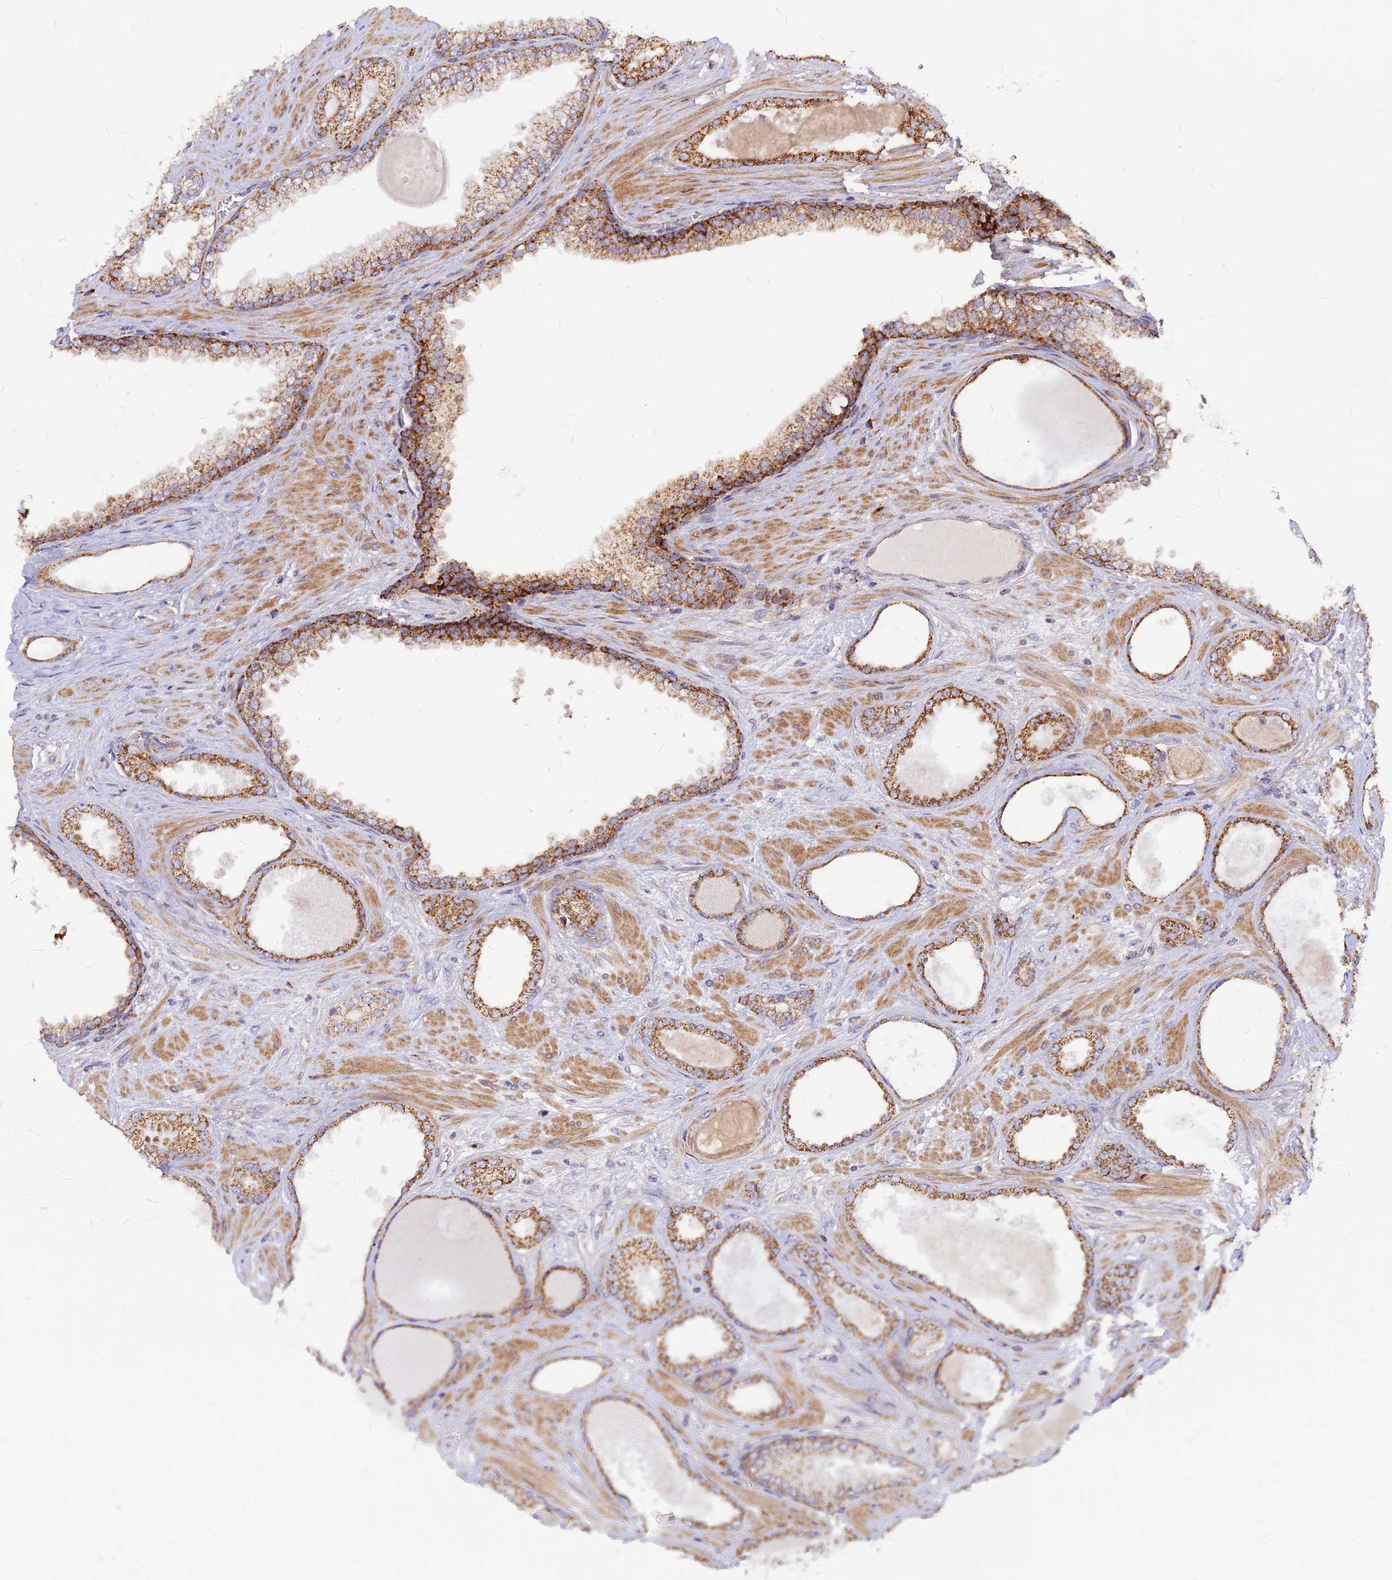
{"staining": {"intensity": "moderate", "quantity": ">75%", "location": "cytoplasmic/membranous"}, "tissue": "prostate cancer", "cell_type": "Tumor cells", "image_type": "cancer", "snomed": [{"axis": "morphology", "description": "Adenocarcinoma, Low grade"}, {"axis": "topography", "description": "Prostate"}], "caption": "Protein expression analysis of prostate cancer (adenocarcinoma (low-grade)) displays moderate cytoplasmic/membranous expression in about >75% of tumor cells. The protein is stained brown, and the nuclei are stained in blue (DAB IHC with brightfield microscopy, high magnification).", "gene": "ECI1", "patient": {"sex": "male", "age": 57}}